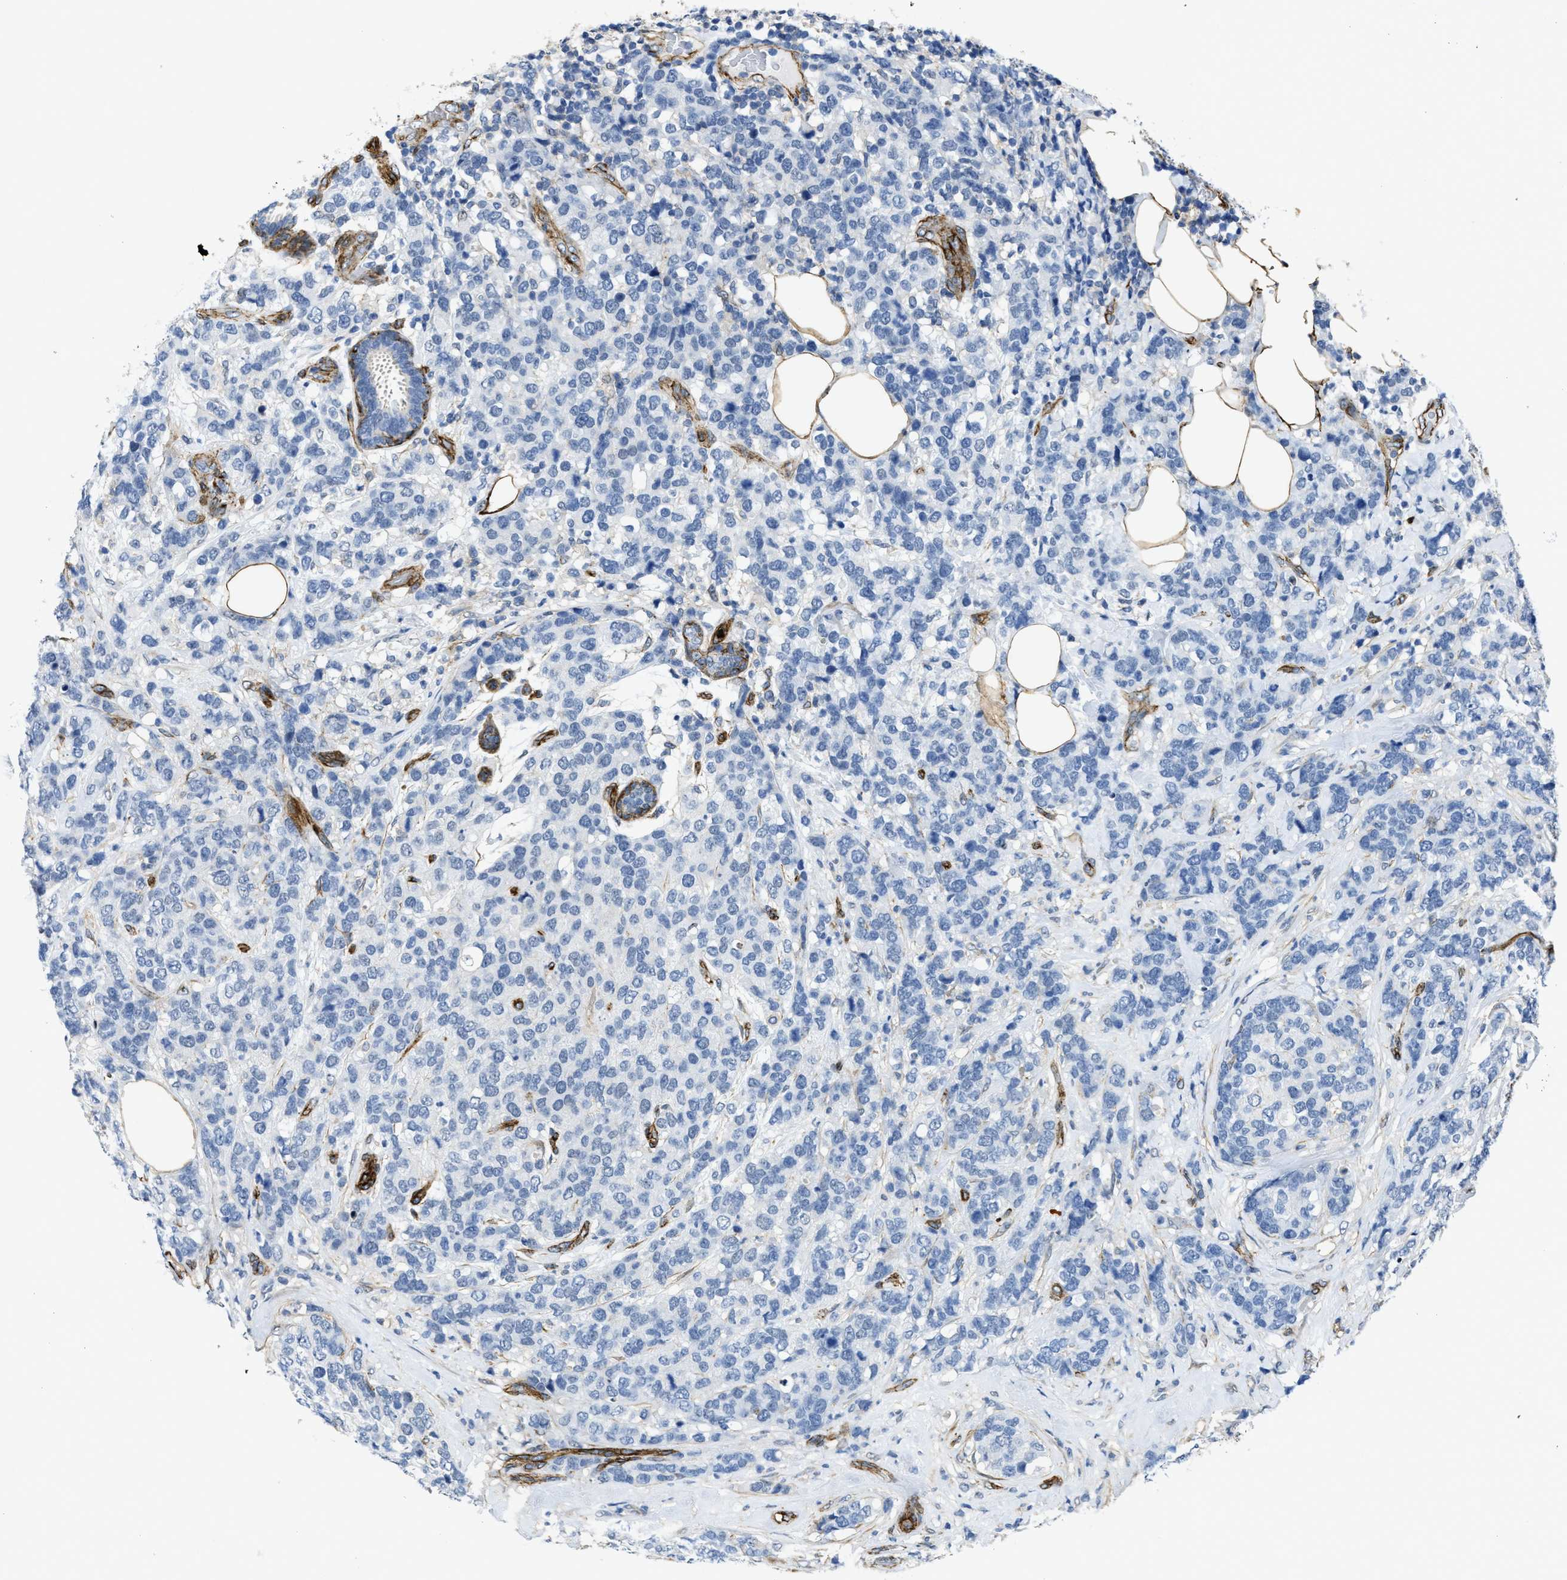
{"staining": {"intensity": "negative", "quantity": "none", "location": "none"}, "tissue": "breast cancer", "cell_type": "Tumor cells", "image_type": "cancer", "snomed": [{"axis": "morphology", "description": "Lobular carcinoma"}, {"axis": "topography", "description": "Breast"}], "caption": "The micrograph demonstrates no staining of tumor cells in breast cancer (lobular carcinoma).", "gene": "NAB1", "patient": {"sex": "female", "age": 59}}